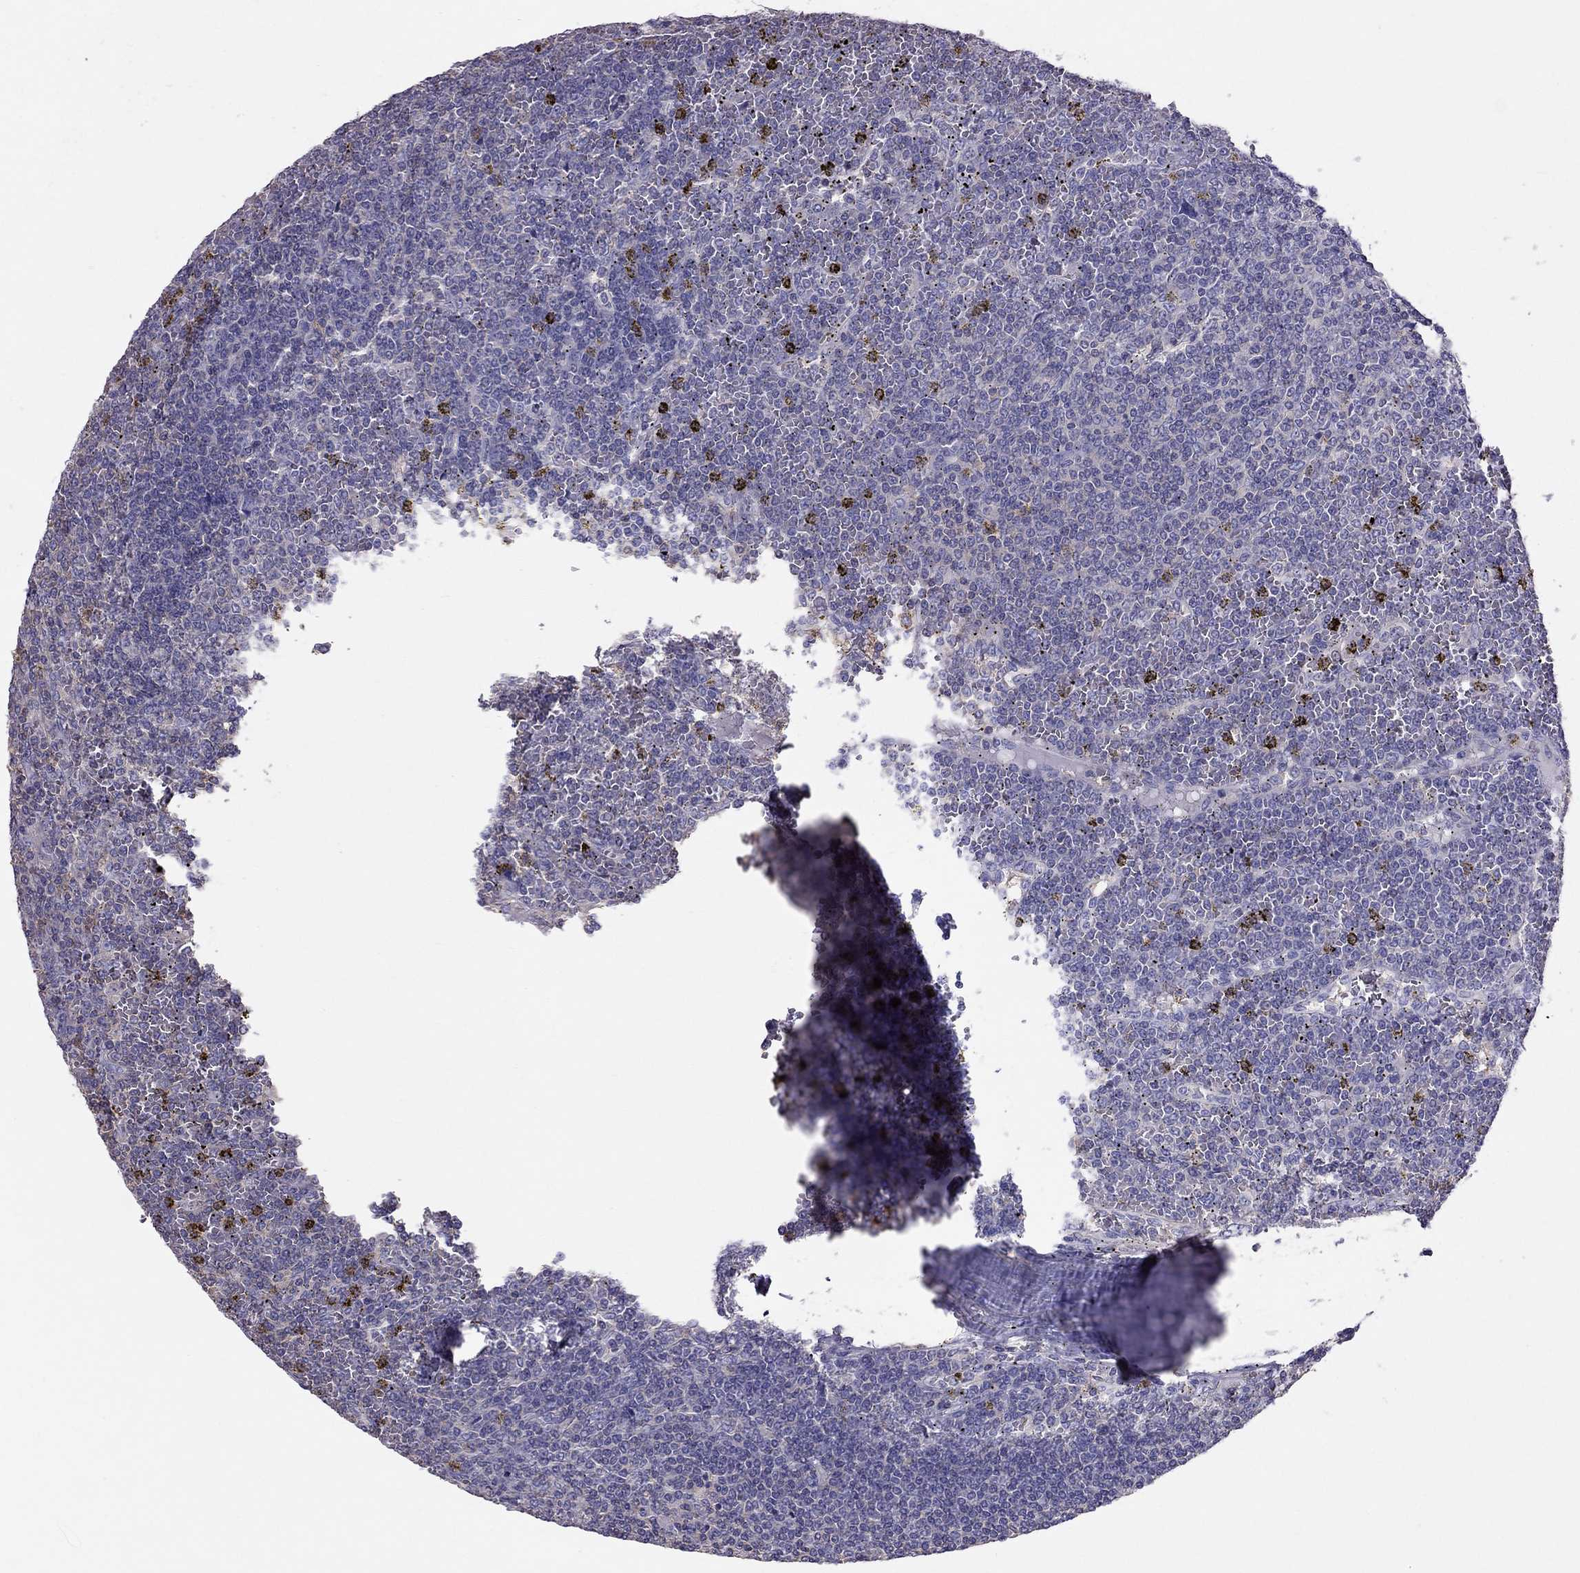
{"staining": {"intensity": "negative", "quantity": "none", "location": "none"}, "tissue": "lymphoma", "cell_type": "Tumor cells", "image_type": "cancer", "snomed": [{"axis": "morphology", "description": "Malignant lymphoma, non-Hodgkin's type, Low grade"}, {"axis": "topography", "description": "Spleen"}], "caption": "An IHC micrograph of low-grade malignant lymphoma, non-Hodgkin's type is shown. There is no staining in tumor cells of low-grade malignant lymphoma, non-Hodgkin's type.", "gene": "TEX22", "patient": {"sex": "female", "age": 19}}